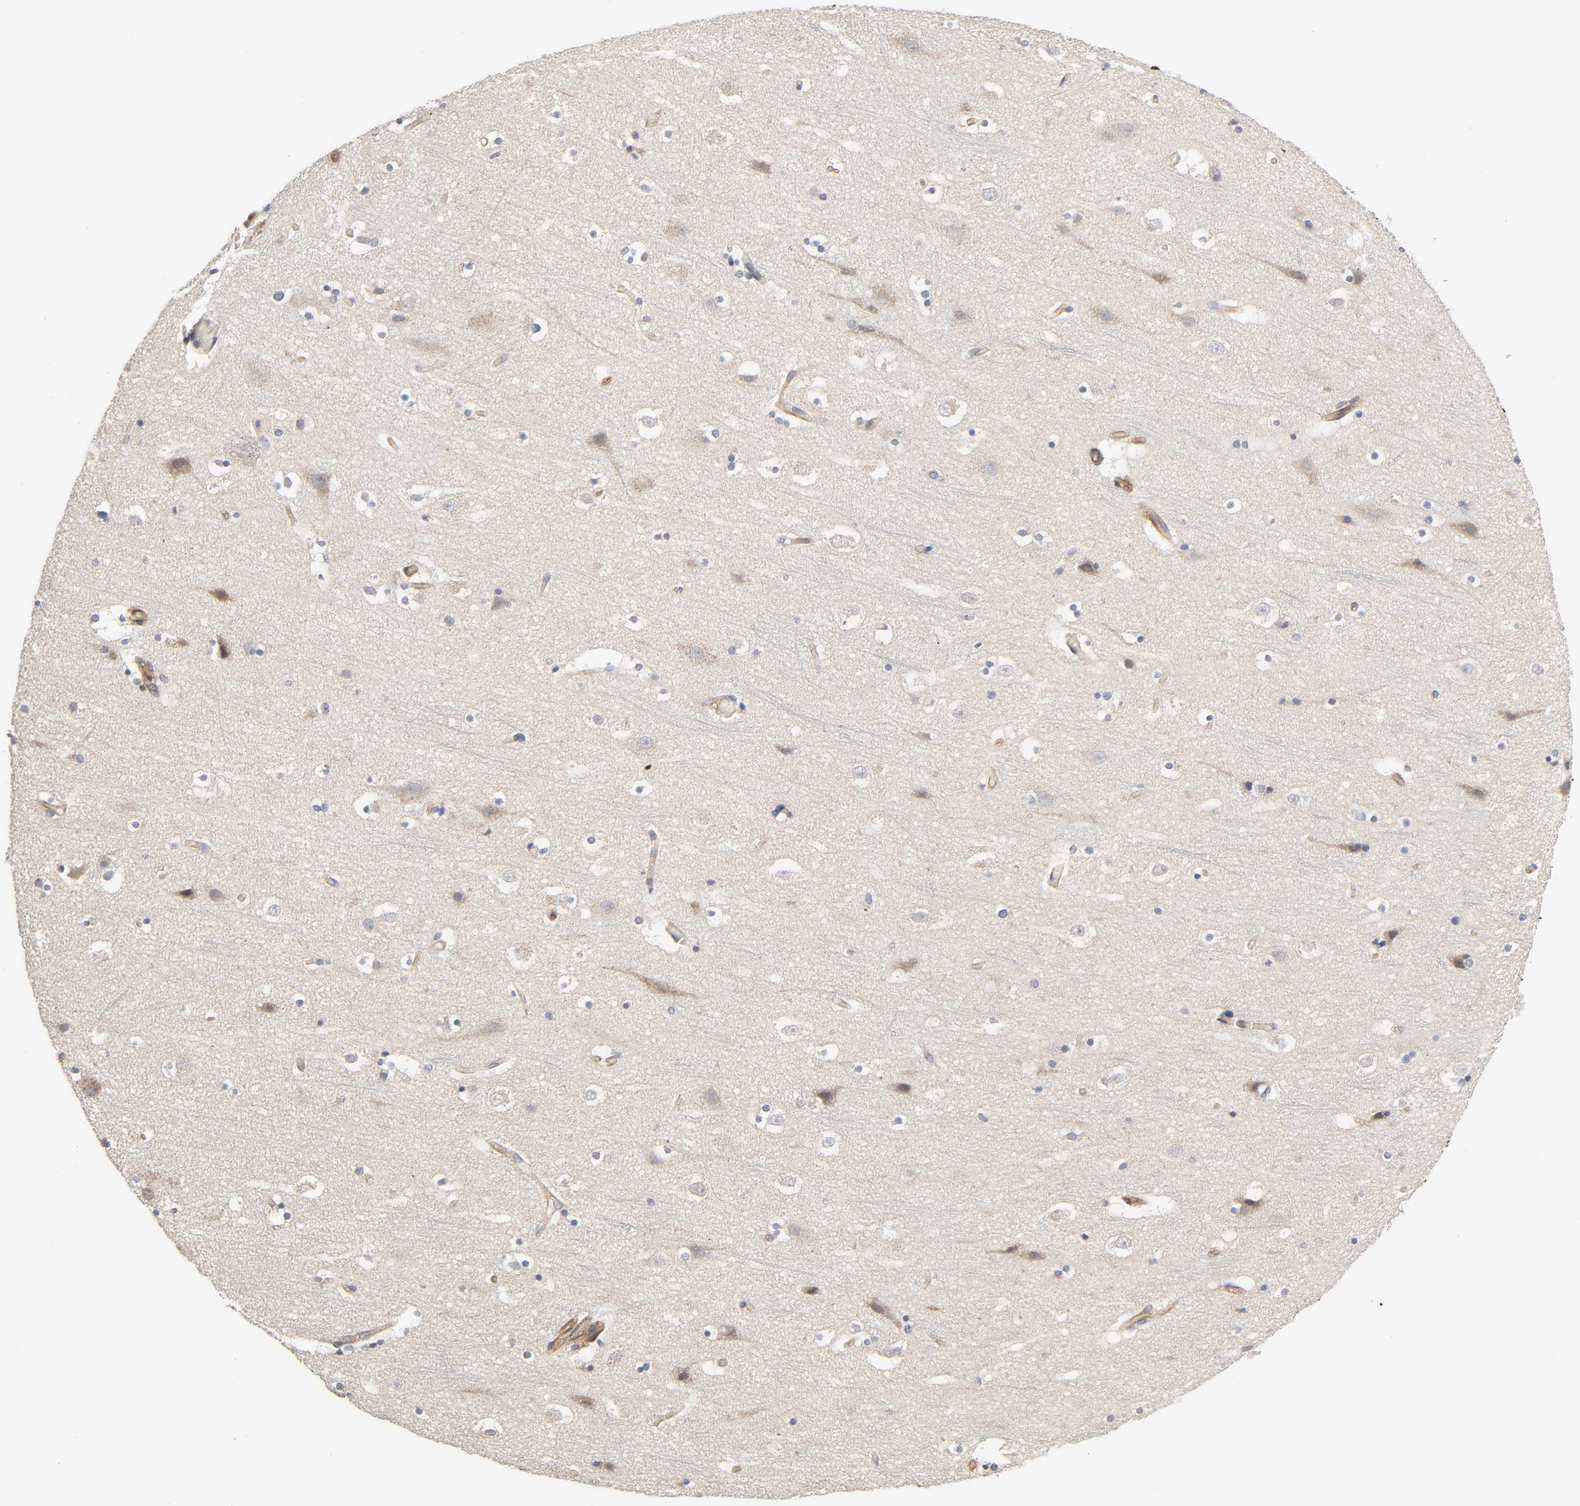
{"staining": {"intensity": "moderate", "quantity": ">75%", "location": "cytoplasmic/membranous"}, "tissue": "cerebral cortex", "cell_type": "Endothelial cells", "image_type": "normal", "snomed": [{"axis": "morphology", "description": "Normal tissue, NOS"}, {"axis": "topography", "description": "Cerebral cortex"}], "caption": "An image showing moderate cytoplasmic/membranous expression in approximately >75% of endothelial cells in benign cerebral cortex, as visualized by brown immunohistochemical staining.", "gene": "TRIOBP", "patient": {"sex": "male", "age": 45}}